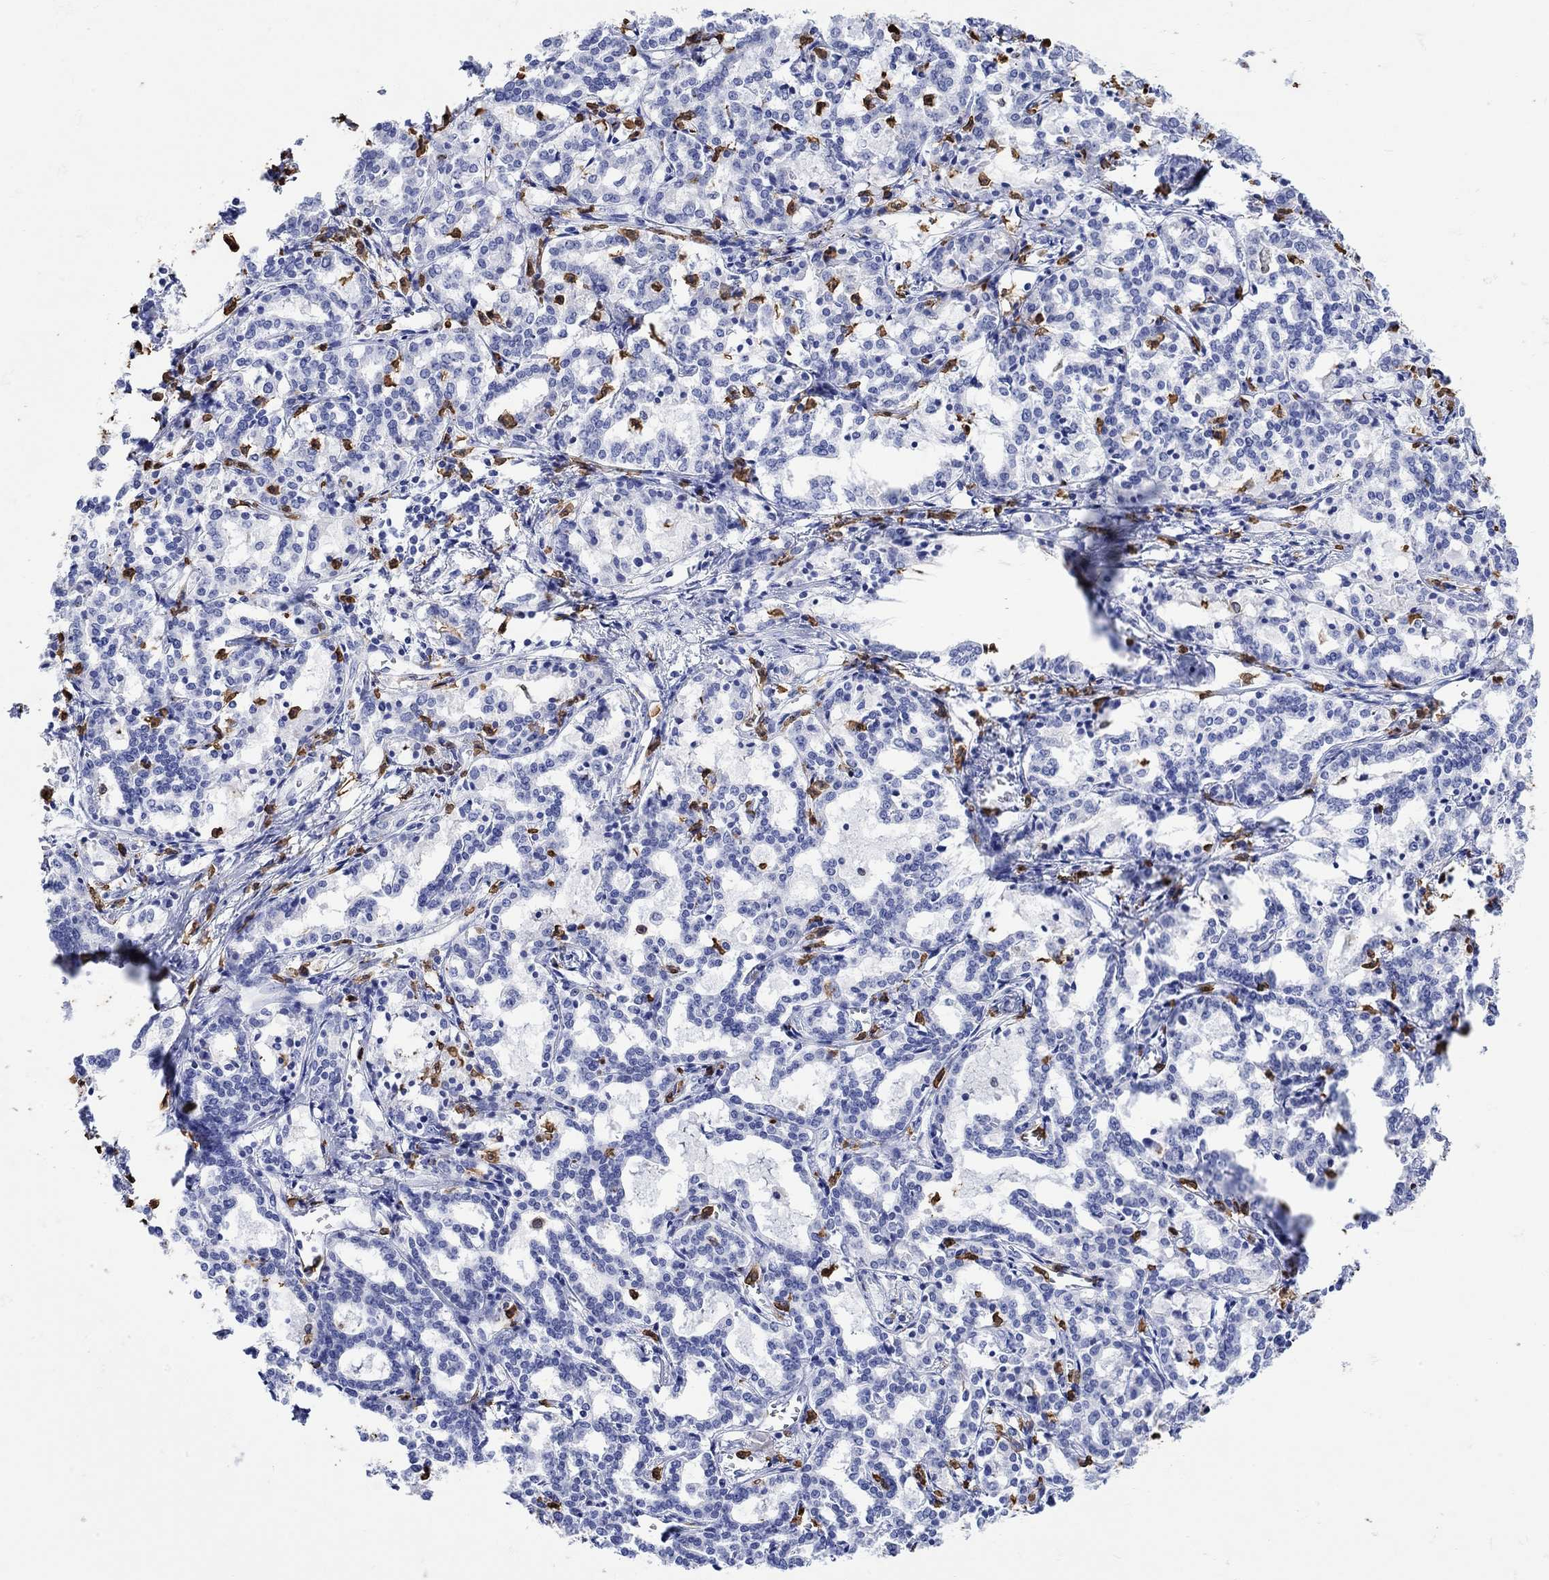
{"staining": {"intensity": "negative", "quantity": "none", "location": "none"}, "tissue": "liver cancer", "cell_type": "Tumor cells", "image_type": "cancer", "snomed": [{"axis": "morphology", "description": "Cholangiocarcinoma"}, {"axis": "topography", "description": "Liver"}], "caption": "IHC micrograph of human liver cholangiocarcinoma stained for a protein (brown), which reveals no positivity in tumor cells.", "gene": "LINGO3", "patient": {"sex": "female", "age": 47}}